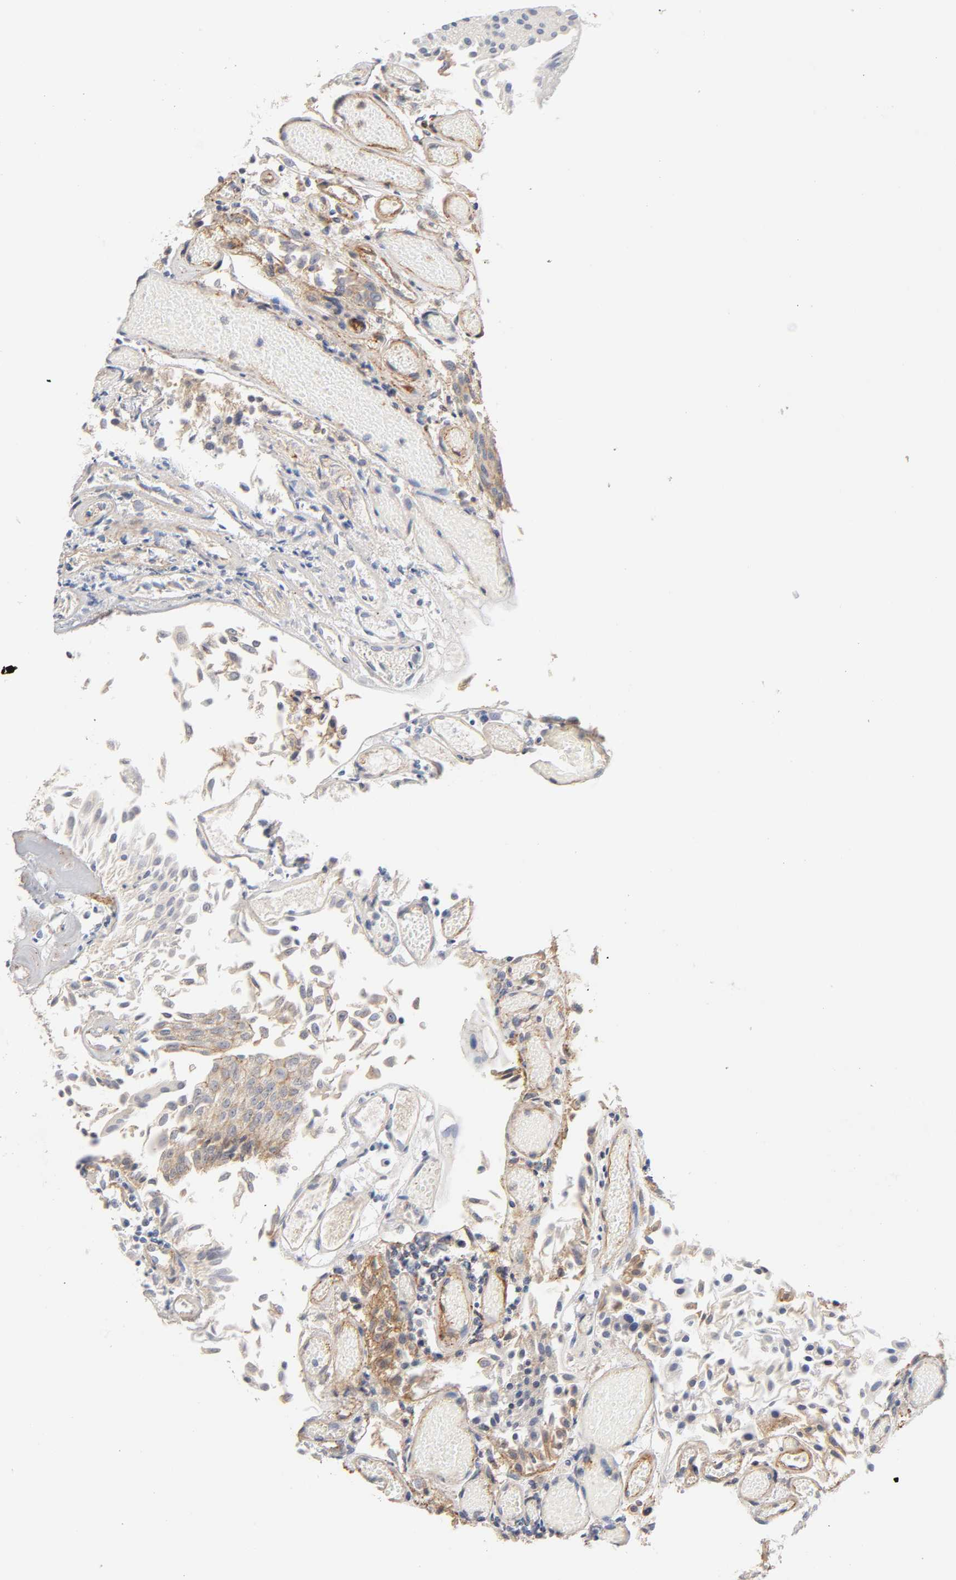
{"staining": {"intensity": "weak", "quantity": ">75%", "location": "cytoplasmic/membranous"}, "tissue": "urothelial cancer", "cell_type": "Tumor cells", "image_type": "cancer", "snomed": [{"axis": "morphology", "description": "Urothelial carcinoma, Low grade"}, {"axis": "topography", "description": "Urinary bladder"}], "caption": "Immunohistochemical staining of human urothelial cancer demonstrates low levels of weak cytoplasmic/membranous positivity in approximately >75% of tumor cells. (brown staining indicates protein expression, while blue staining denotes nuclei).", "gene": "STRN3", "patient": {"sex": "male", "age": 86}}